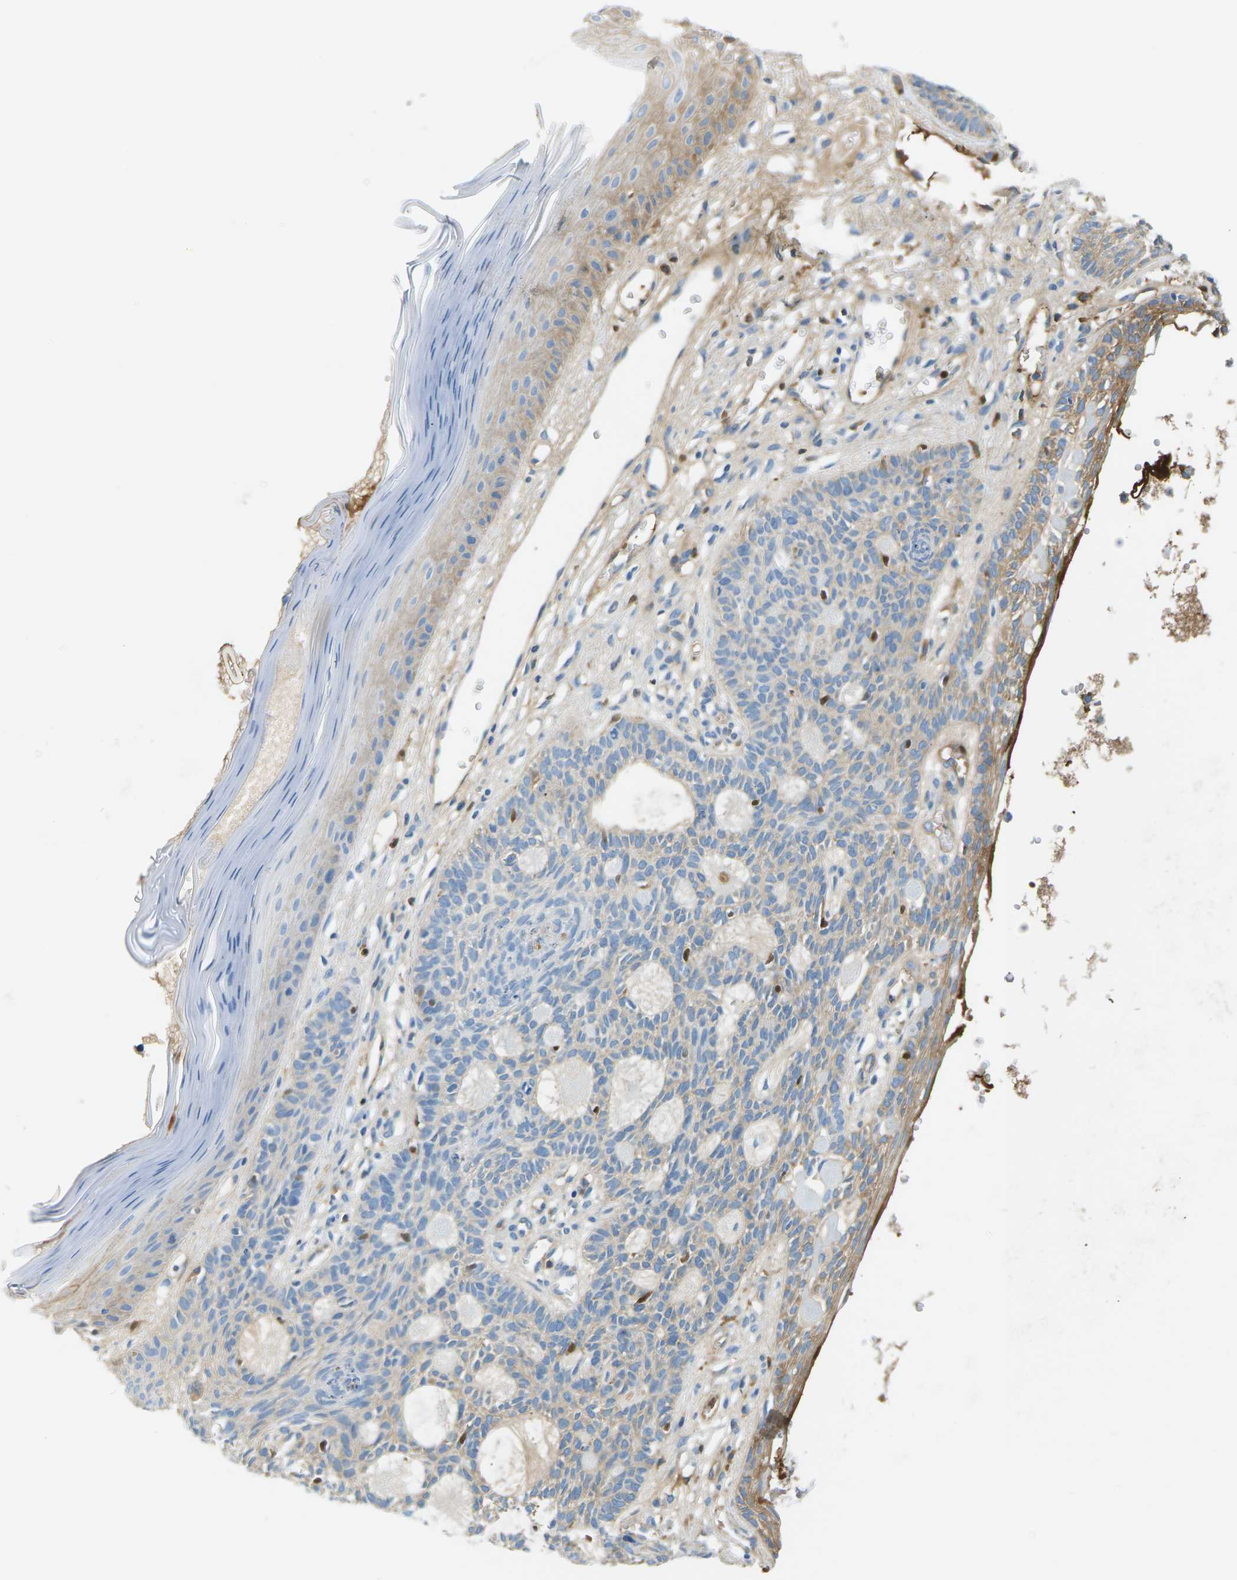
{"staining": {"intensity": "moderate", "quantity": "<25%", "location": "cytoplasmic/membranous"}, "tissue": "skin cancer", "cell_type": "Tumor cells", "image_type": "cancer", "snomed": [{"axis": "morphology", "description": "Basal cell carcinoma"}, {"axis": "topography", "description": "Skin"}], "caption": "Human skin cancer (basal cell carcinoma) stained with a brown dye demonstrates moderate cytoplasmic/membranous positive staining in about <25% of tumor cells.", "gene": "CFI", "patient": {"sex": "male", "age": 67}}